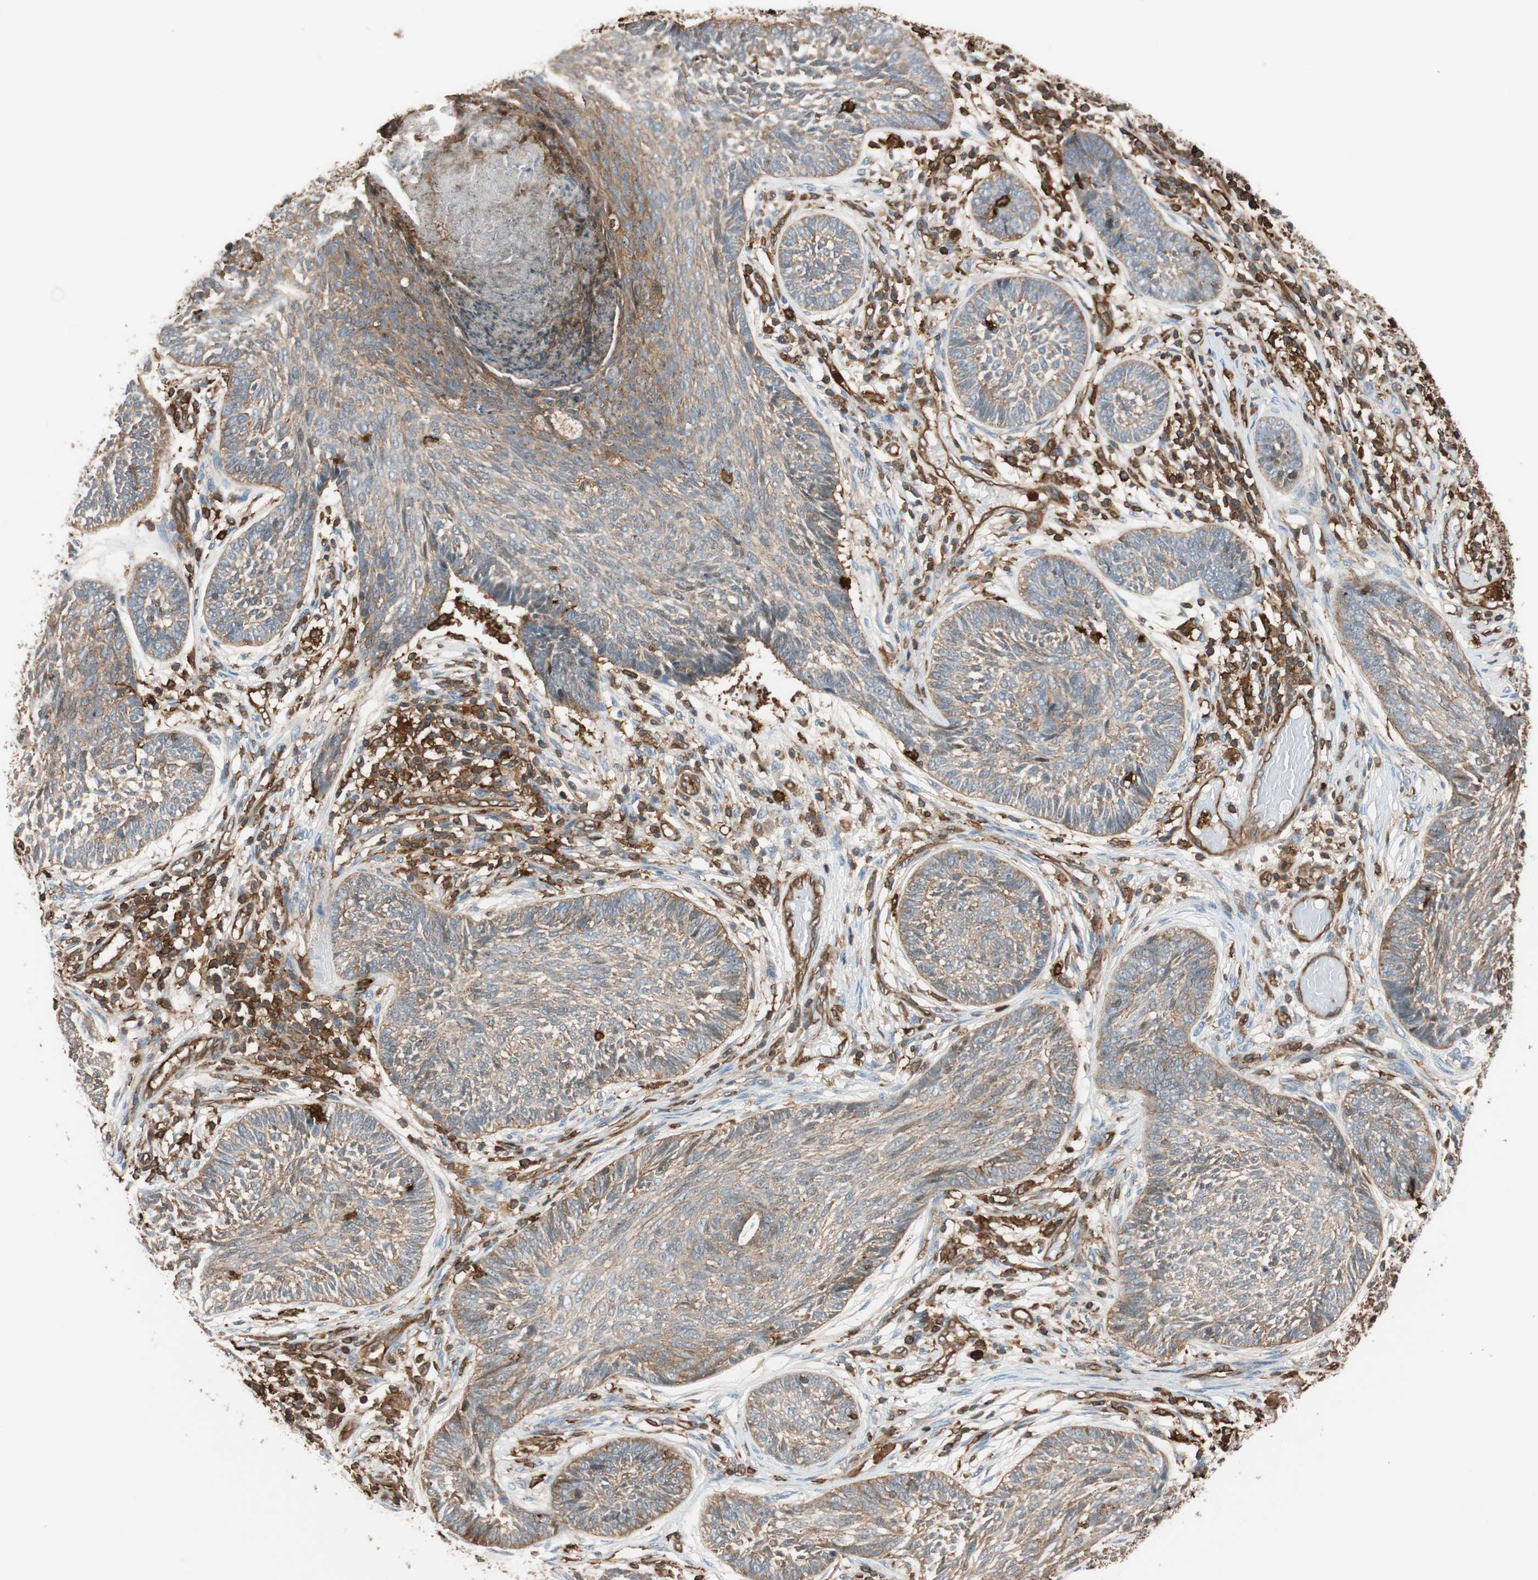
{"staining": {"intensity": "moderate", "quantity": ">75%", "location": "cytoplasmic/membranous"}, "tissue": "skin cancer", "cell_type": "Tumor cells", "image_type": "cancer", "snomed": [{"axis": "morphology", "description": "Papilloma, NOS"}, {"axis": "morphology", "description": "Basal cell carcinoma"}, {"axis": "topography", "description": "Skin"}], "caption": "Protein staining demonstrates moderate cytoplasmic/membranous staining in approximately >75% of tumor cells in skin cancer (basal cell carcinoma). The protein of interest is stained brown, and the nuclei are stained in blue (DAB (3,3'-diaminobenzidine) IHC with brightfield microscopy, high magnification).", "gene": "VASP", "patient": {"sex": "male", "age": 87}}